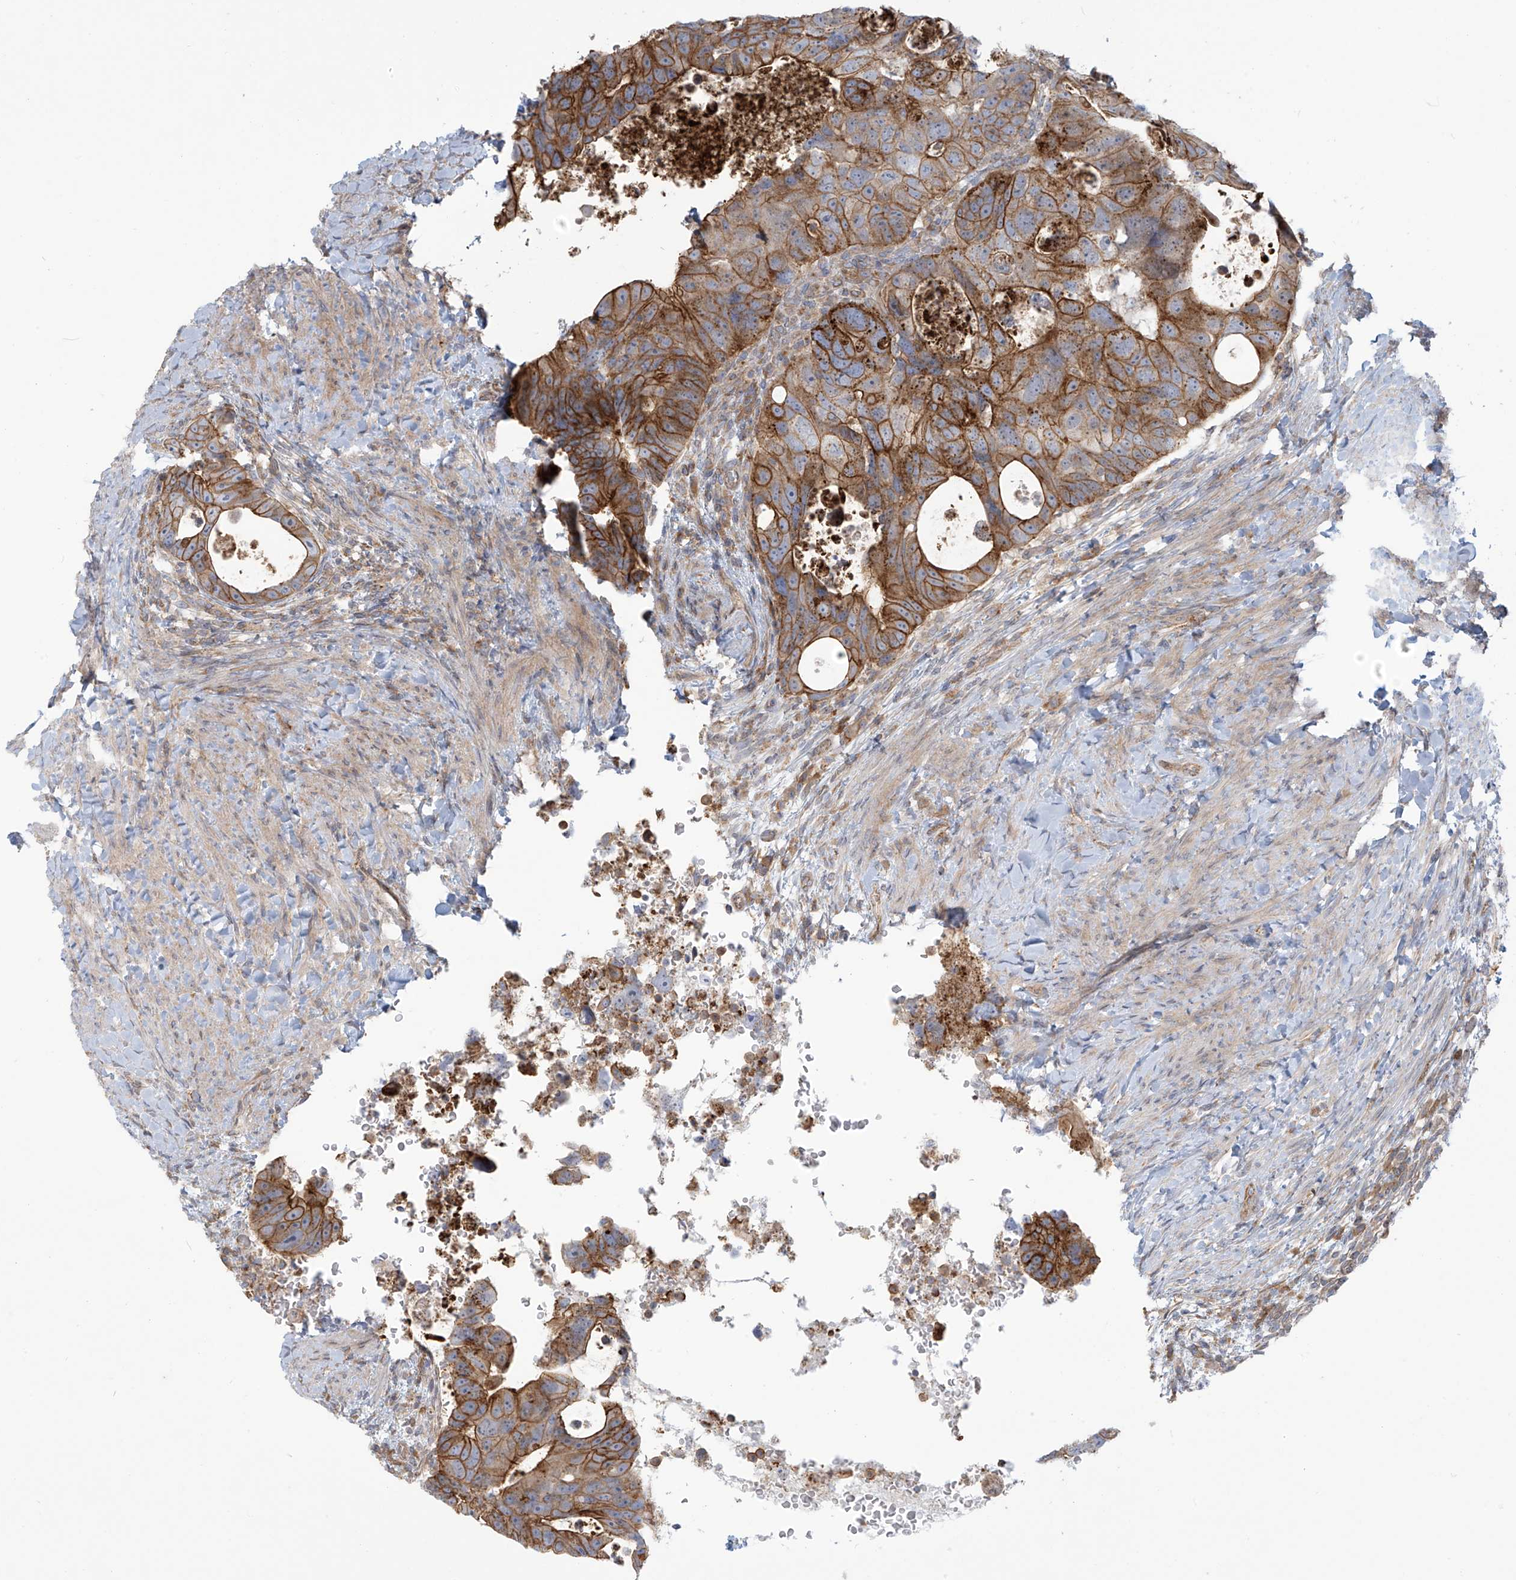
{"staining": {"intensity": "strong", "quantity": "25%-75%", "location": "cytoplasmic/membranous"}, "tissue": "colorectal cancer", "cell_type": "Tumor cells", "image_type": "cancer", "snomed": [{"axis": "morphology", "description": "Adenocarcinoma, NOS"}, {"axis": "topography", "description": "Rectum"}], "caption": "Tumor cells demonstrate high levels of strong cytoplasmic/membranous positivity in about 25%-75% of cells in colorectal adenocarcinoma.", "gene": "LZTS3", "patient": {"sex": "male", "age": 59}}